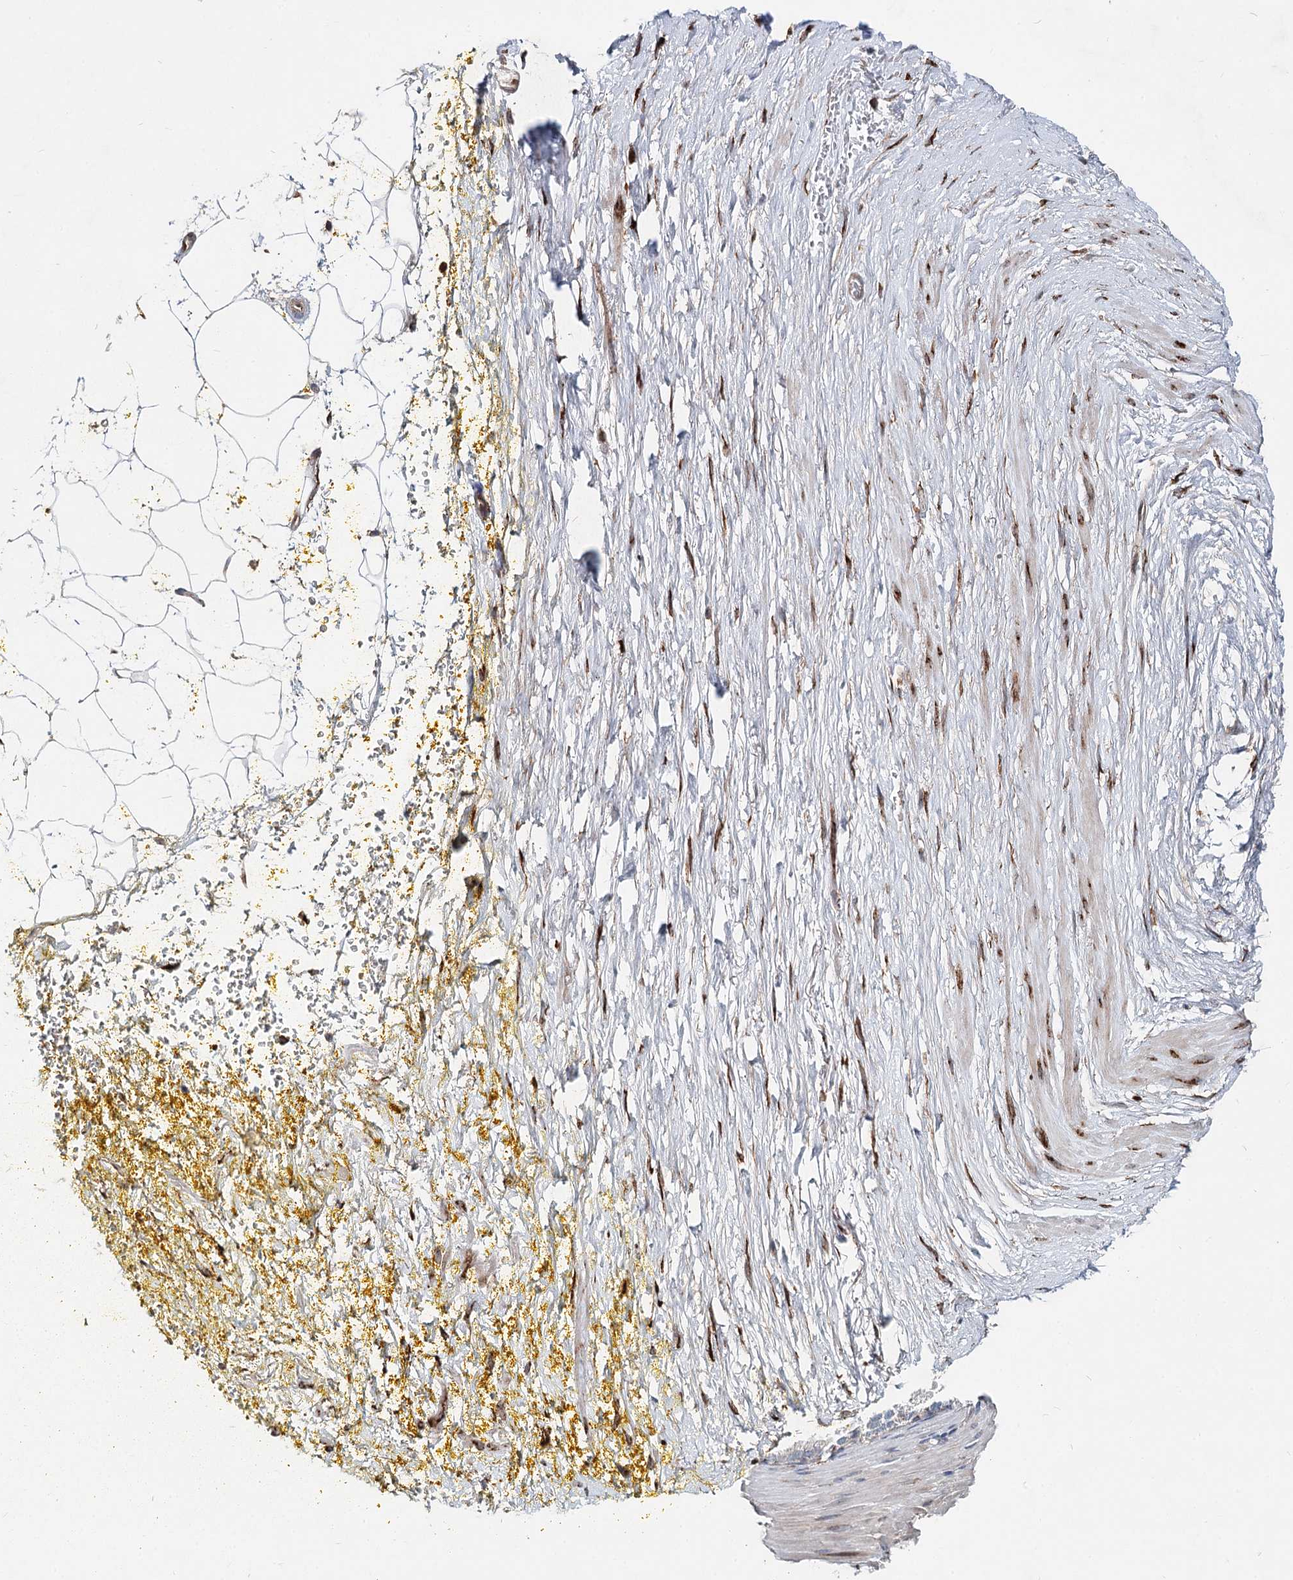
{"staining": {"intensity": "negative", "quantity": "none", "location": "none"}, "tissue": "adipose tissue", "cell_type": "Adipocytes", "image_type": "normal", "snomed": [{"axis": "morphology", "description": "Normal tissue, NOS"}, {"axis": "morphology", "description": "Adenocarcinoma, Low grade"}, {"axis": "topography", "description": "Prostate"}, {"axis": "topography", "description": "Peripheral nerve tissue"}], "caption": "Human adipose tissue stained for a protein using immunohistochemistry (IHC) displays no positivity in adipocytes.", "gene": "SPART", "patient": {"sex": "male", "age": 63}}